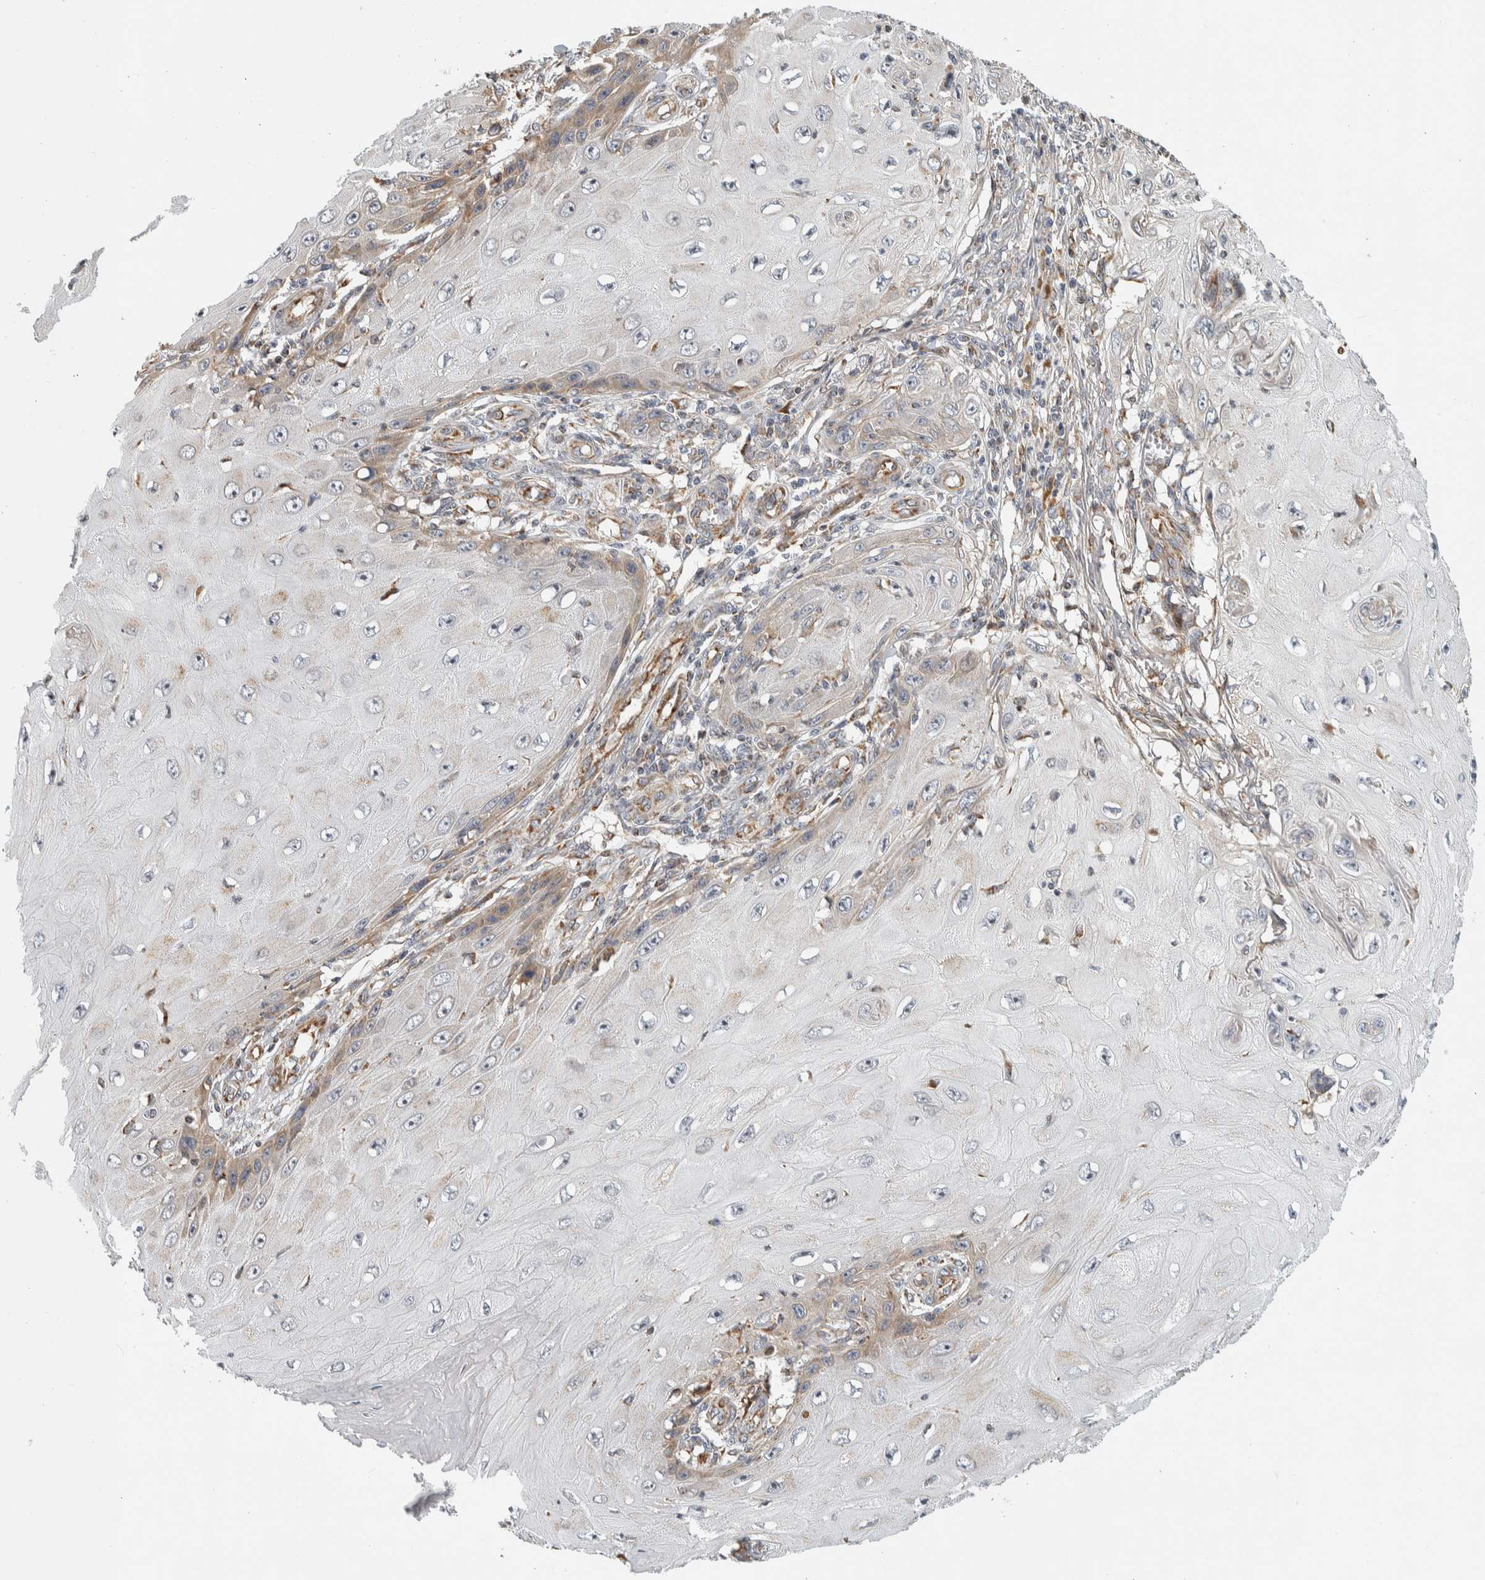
{"staining": {"intensity": "weak", "quantity": "<25%", "location": "cytoplasmic/membranous"}, "tissue": "skin cancer", "cell_type": "Tumor cells", "image_type": "cancer", "snomed": [{"axis": "morphology", "description": "Squamous cell carcinoma, NOS"}, {"axis": "topography", "description": "Skin"}], "caption": "High power microscopy micrograph of an immunohistochemistry image of skin squamous cell carcinoma, revealing no significant staining in tumor cells. (Brightfield microscopy of DAB immunohistochemistry at high magnification).", "gene": "AFP", "patient": {"sex": "female", "age": 73}}